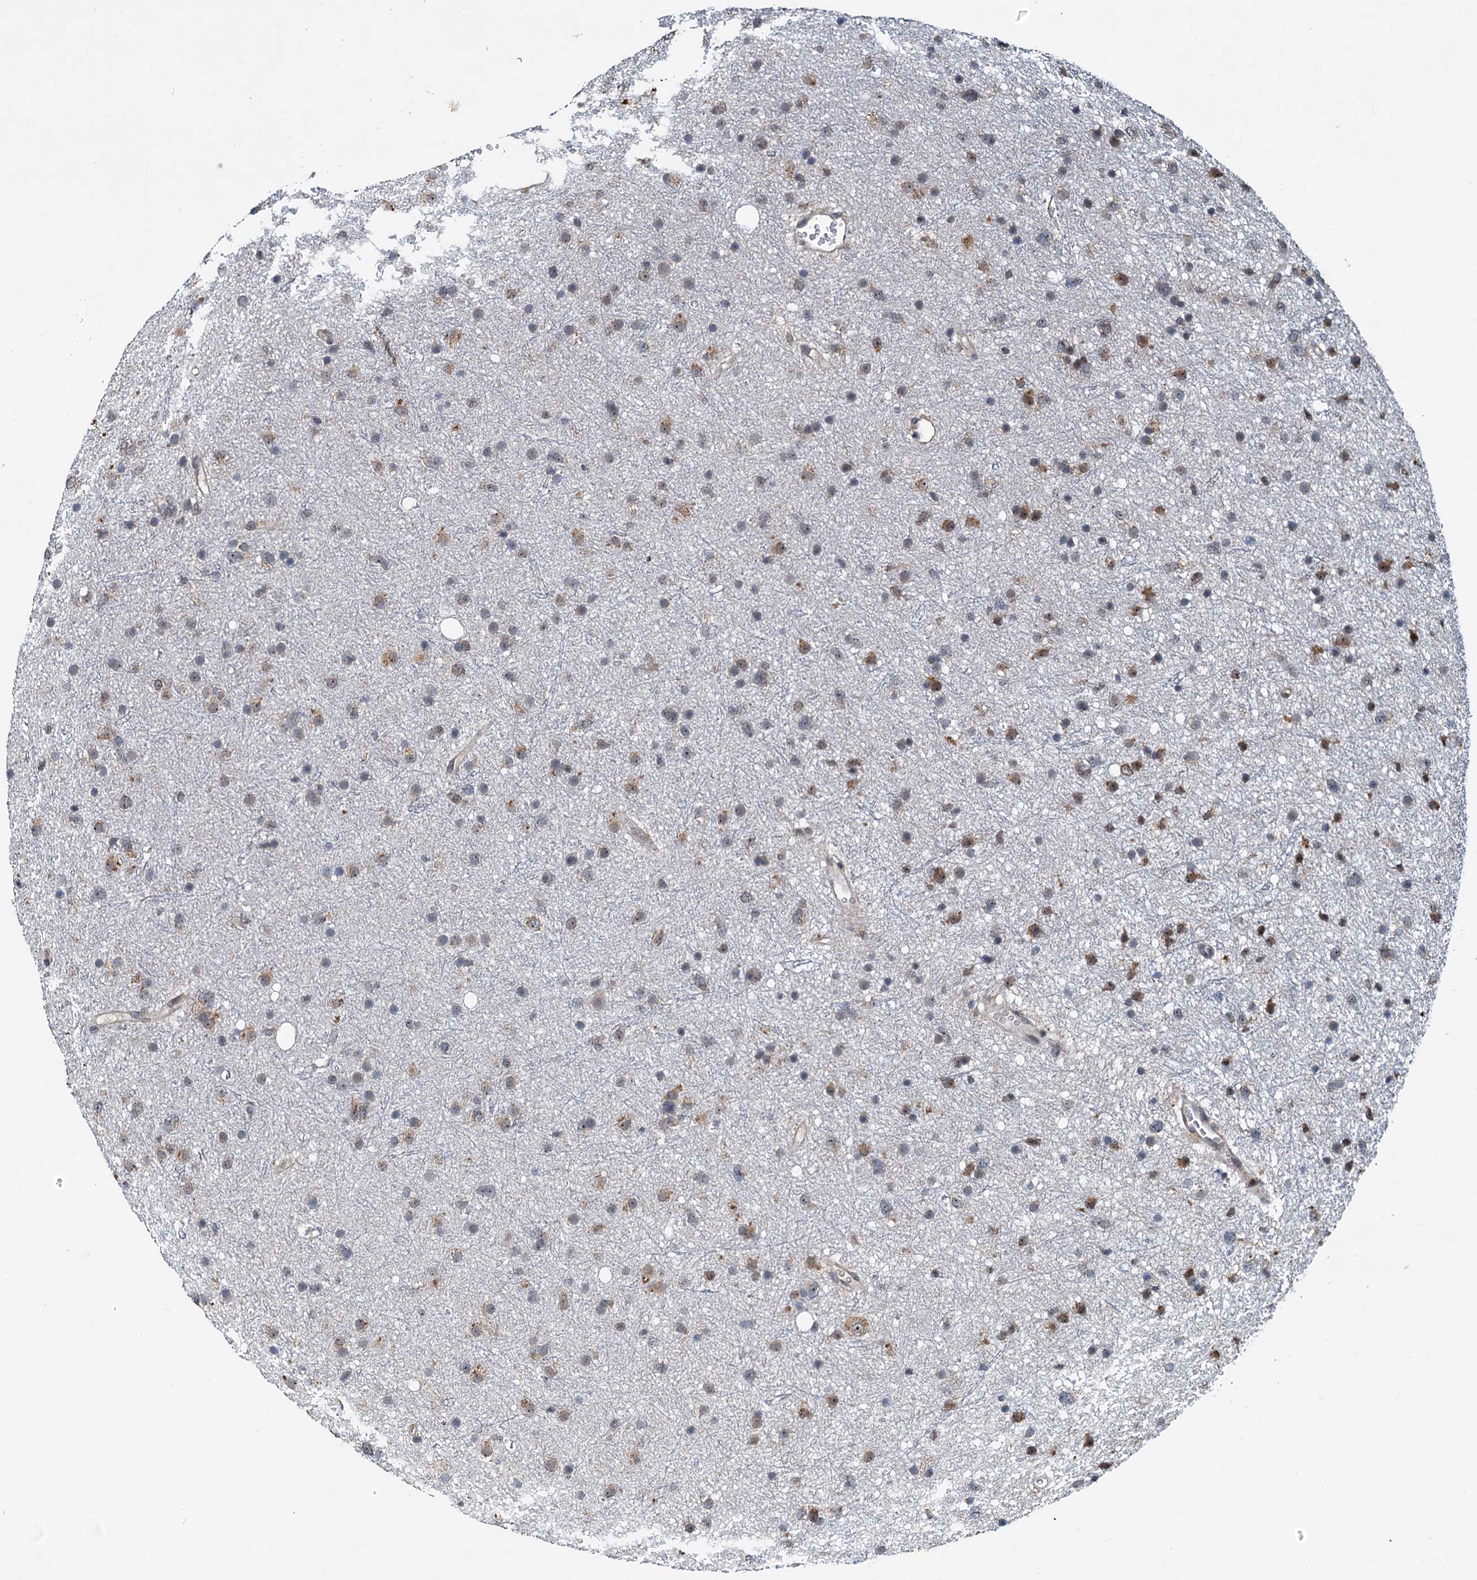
{"staining": {"intensity": "weak", "quantity": "<25%", "location": "cytoplasmic/membranous"}, "tissue": "glioma", "cell_type": "Tumor cells", "image_type": "cancer", "snomed": [{"axis": "morphology", "description": "Glioma, malignant, Low grade"}, {"axis": "topography", "description": "Cerebral cortex"}], "caption": "A high-resolution image shows immunohistochemistry (IHC) staining of malignant glioma (low-grade), which reveals no significant expression in tumor cells.", "gene": "DNAJC21", "patient": {"sex": "female", "age": 39}}